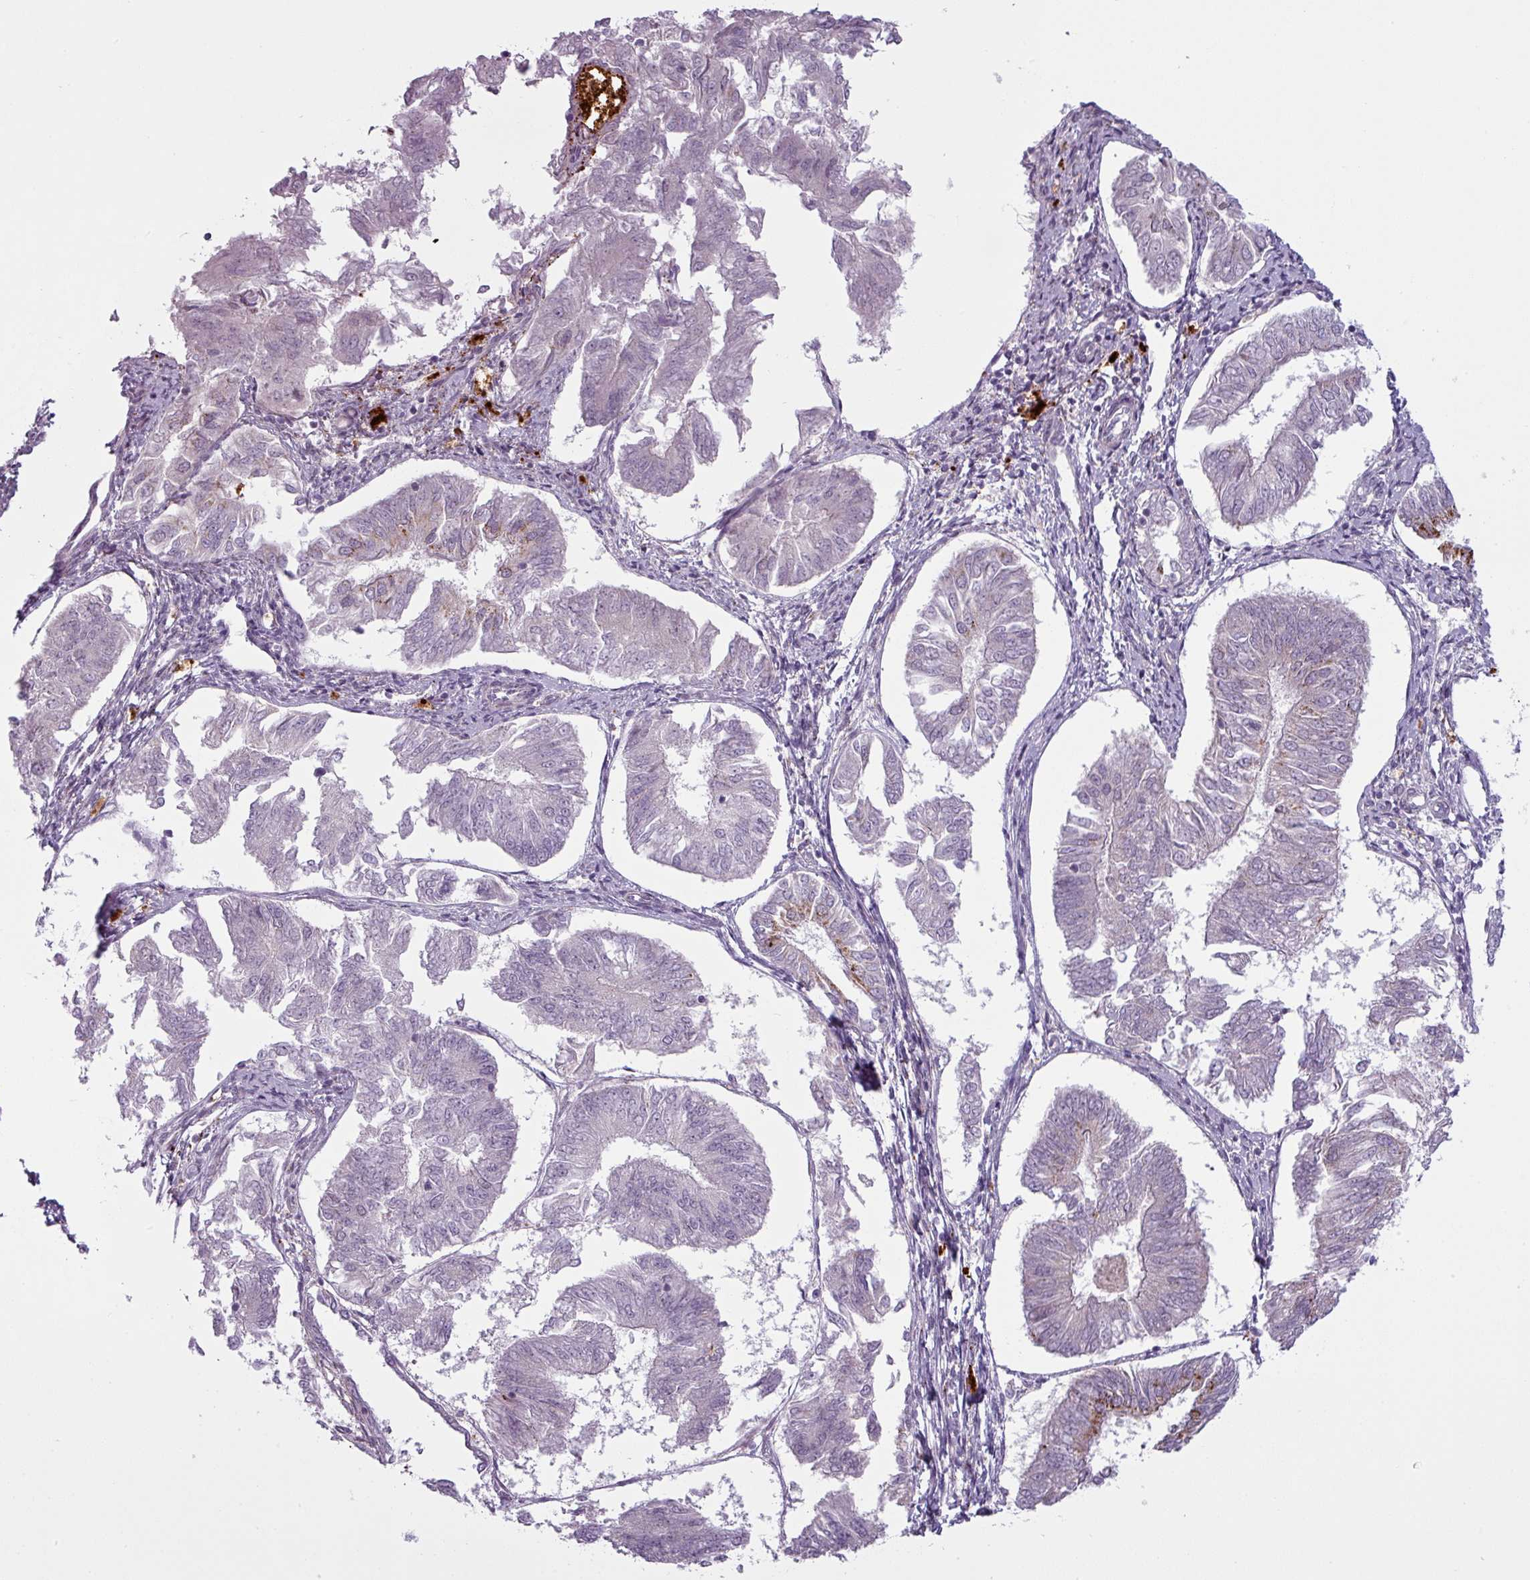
{"staining": {"intensity": "moderate", "quantity": "<25%", "location": "cytoplasmic/membranous"}, "tissue": "endometrial cancer", "cell_type": "Tumor cells", "image_type": "cancer", "snomed": [{"axis": "morphology", "description": "Adenocarcinoma, NOS"}, {"axis": "topography", "description": "Endometrium"}], "caption": "This is a photomicrograph of immunohistochemistry staining of endometrial cancer (adenocarcinoma), which shows moderate expression in the cytoplasmic/membranous of tumor cells.", "gene": "MAP7D2", "patient": {"sex": "female", "age": 58}}